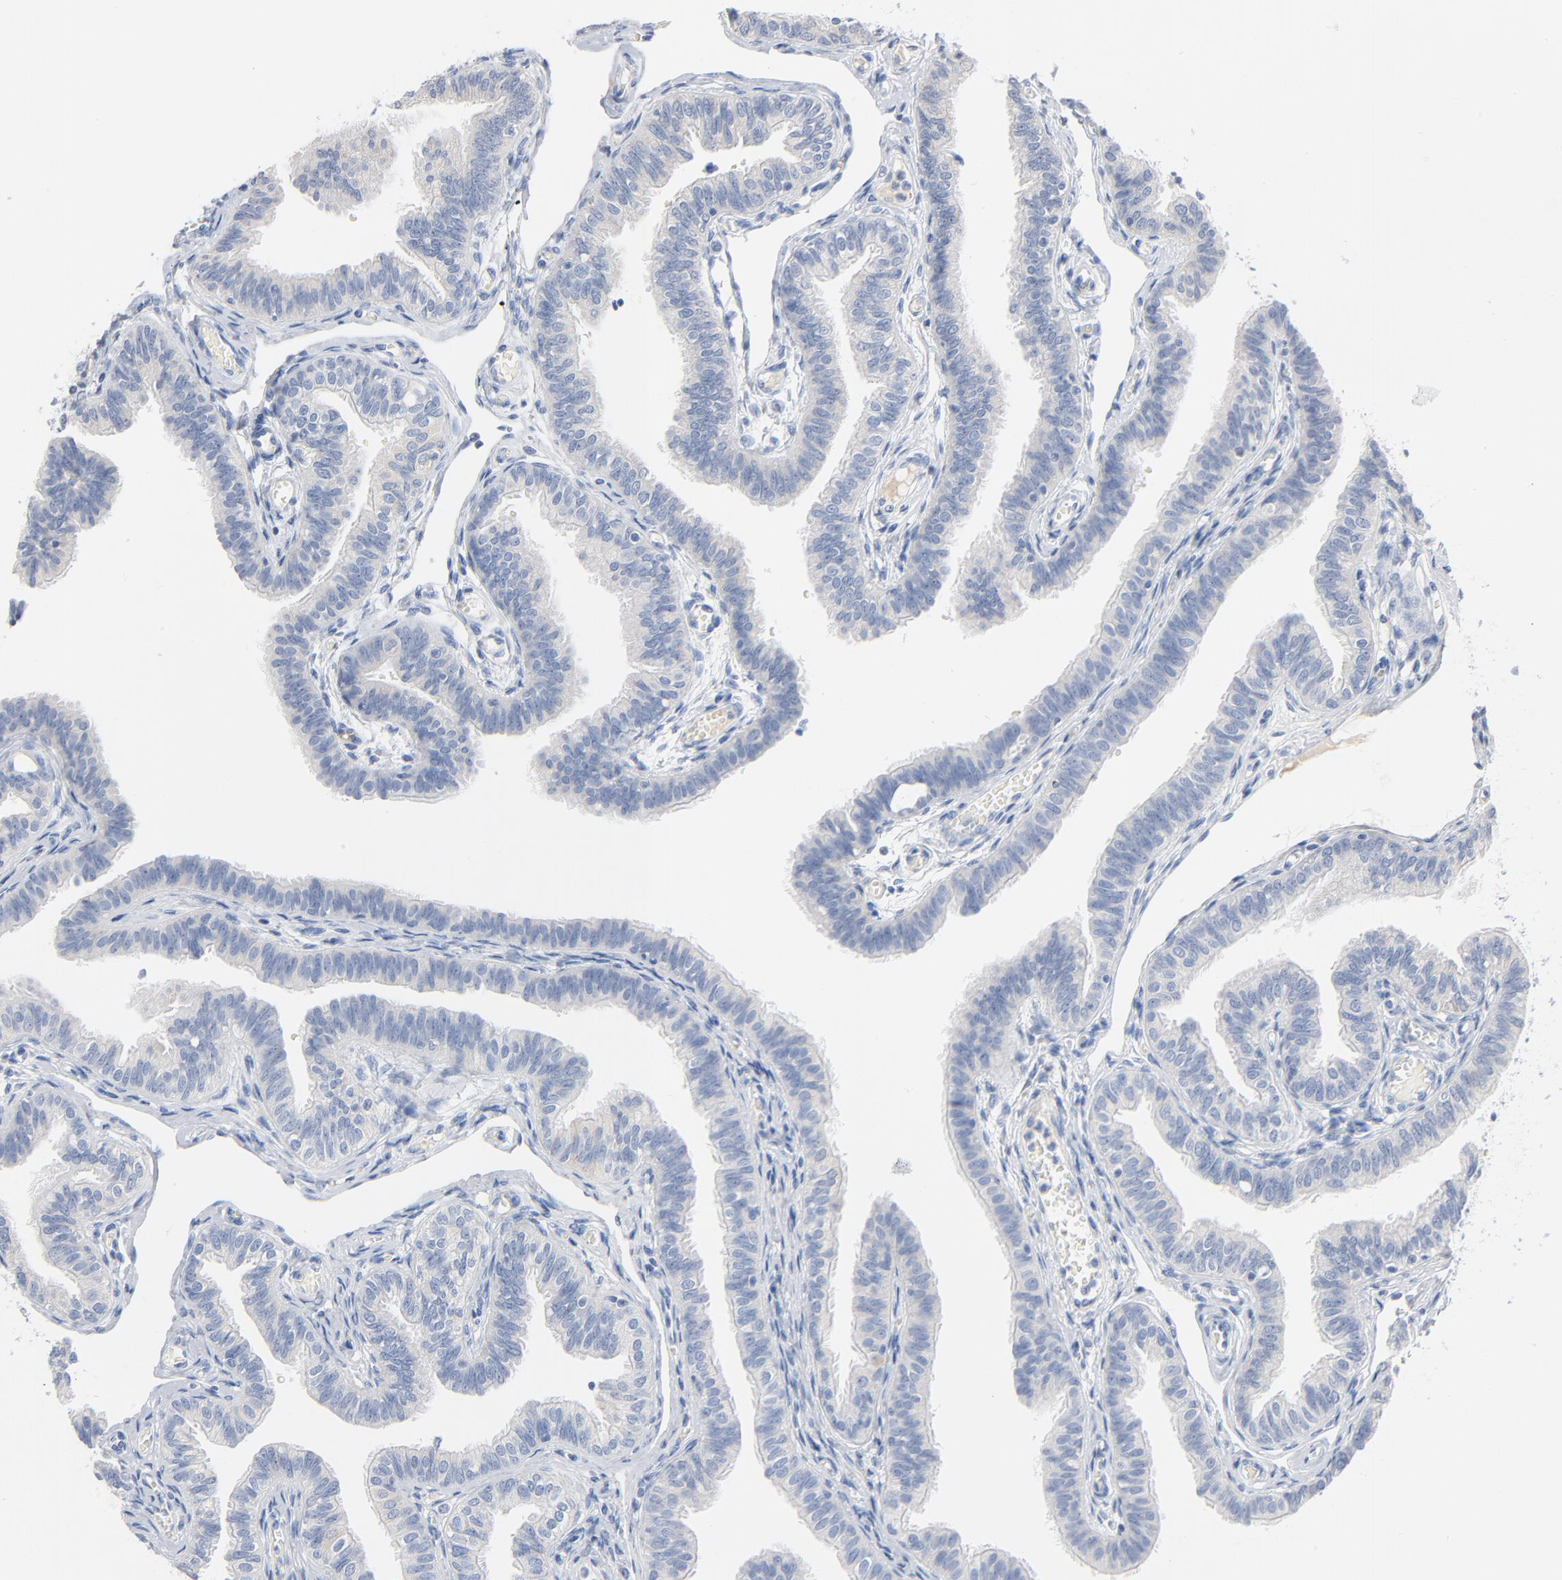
{"staining": {"intensity": "negative", "quantity": "none", "location": "none"}, "tissue": "fallopian tube", "cell_type": "Glandular cells", "image_type": "normal", "snomed": [{"axis": "morphology", "description": "Normal tissue, NOS"}, {"axis": "morphology", "description": "Dermoid, NOS"}, {"axis": "topography", "description": "Fallopian tube"}], "caption": "This histopathology image is of benign fallopian tube stained with immunohistochemistry to label a protein in brown with the nuclei are counter-stained blue. There is no positivity in glandular cells.", "gene": "GZMB", "patient": {"sex": "female", "age": 33}}